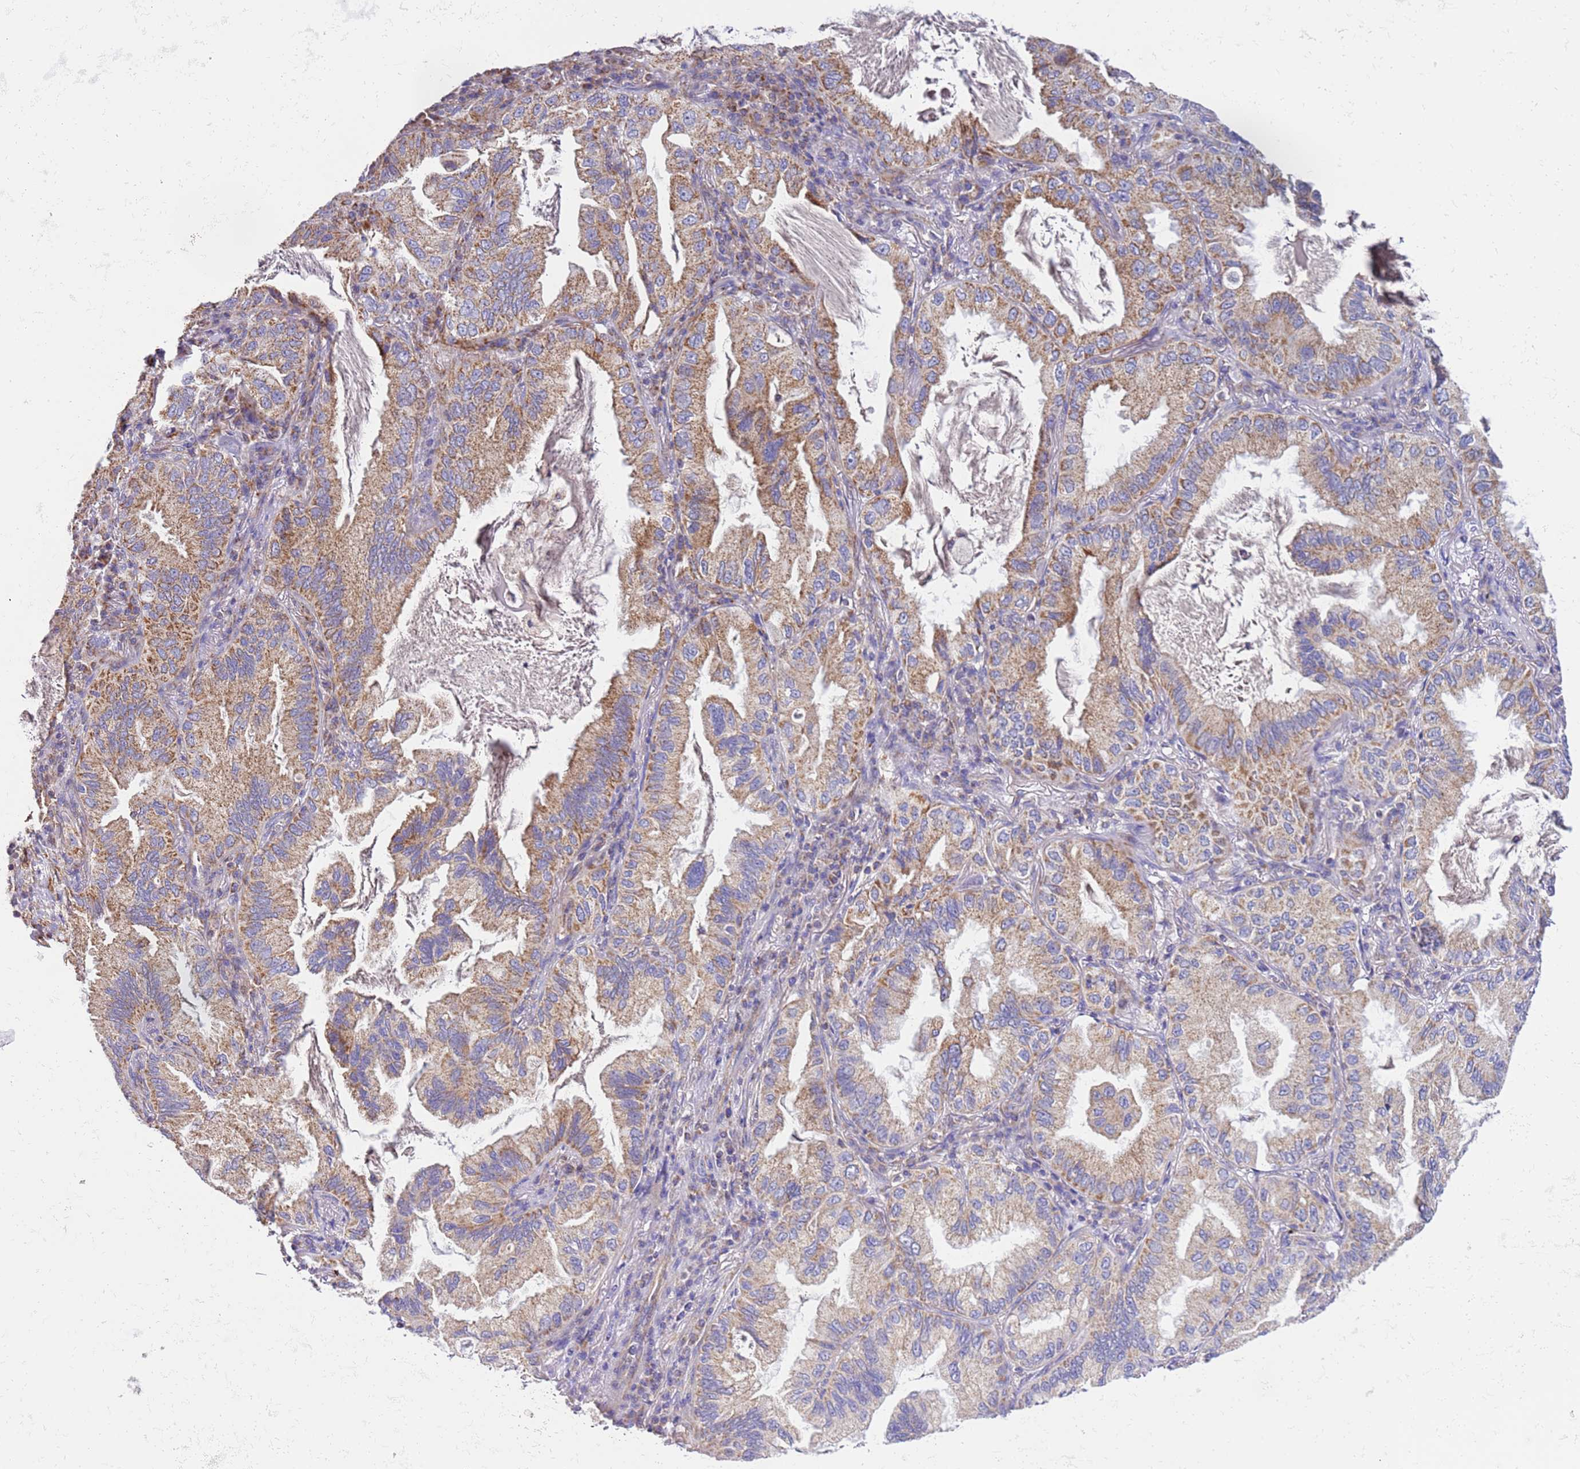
{"staining": {"intensity": "moderate", "quantity": "<25%", "location": "cytoplasmic/membranous"}, "tissue": "lung cancer", "cell_type": "Tumor cells", "image_type": "cancer", "snomed": [{"axis": "morphology", "description": "Adenocarcinoma, NOS"}, {"axis": "topography", "description": "Lung"}], "caption": "Immunohistochemical staining of adenocarcinoma (lung) reveals moderate cytoplasmic/membranous protein staining in about <25% of tumor cells.", "gene": "MRPL20", "patient": {"sex": "female", "age": 69}}